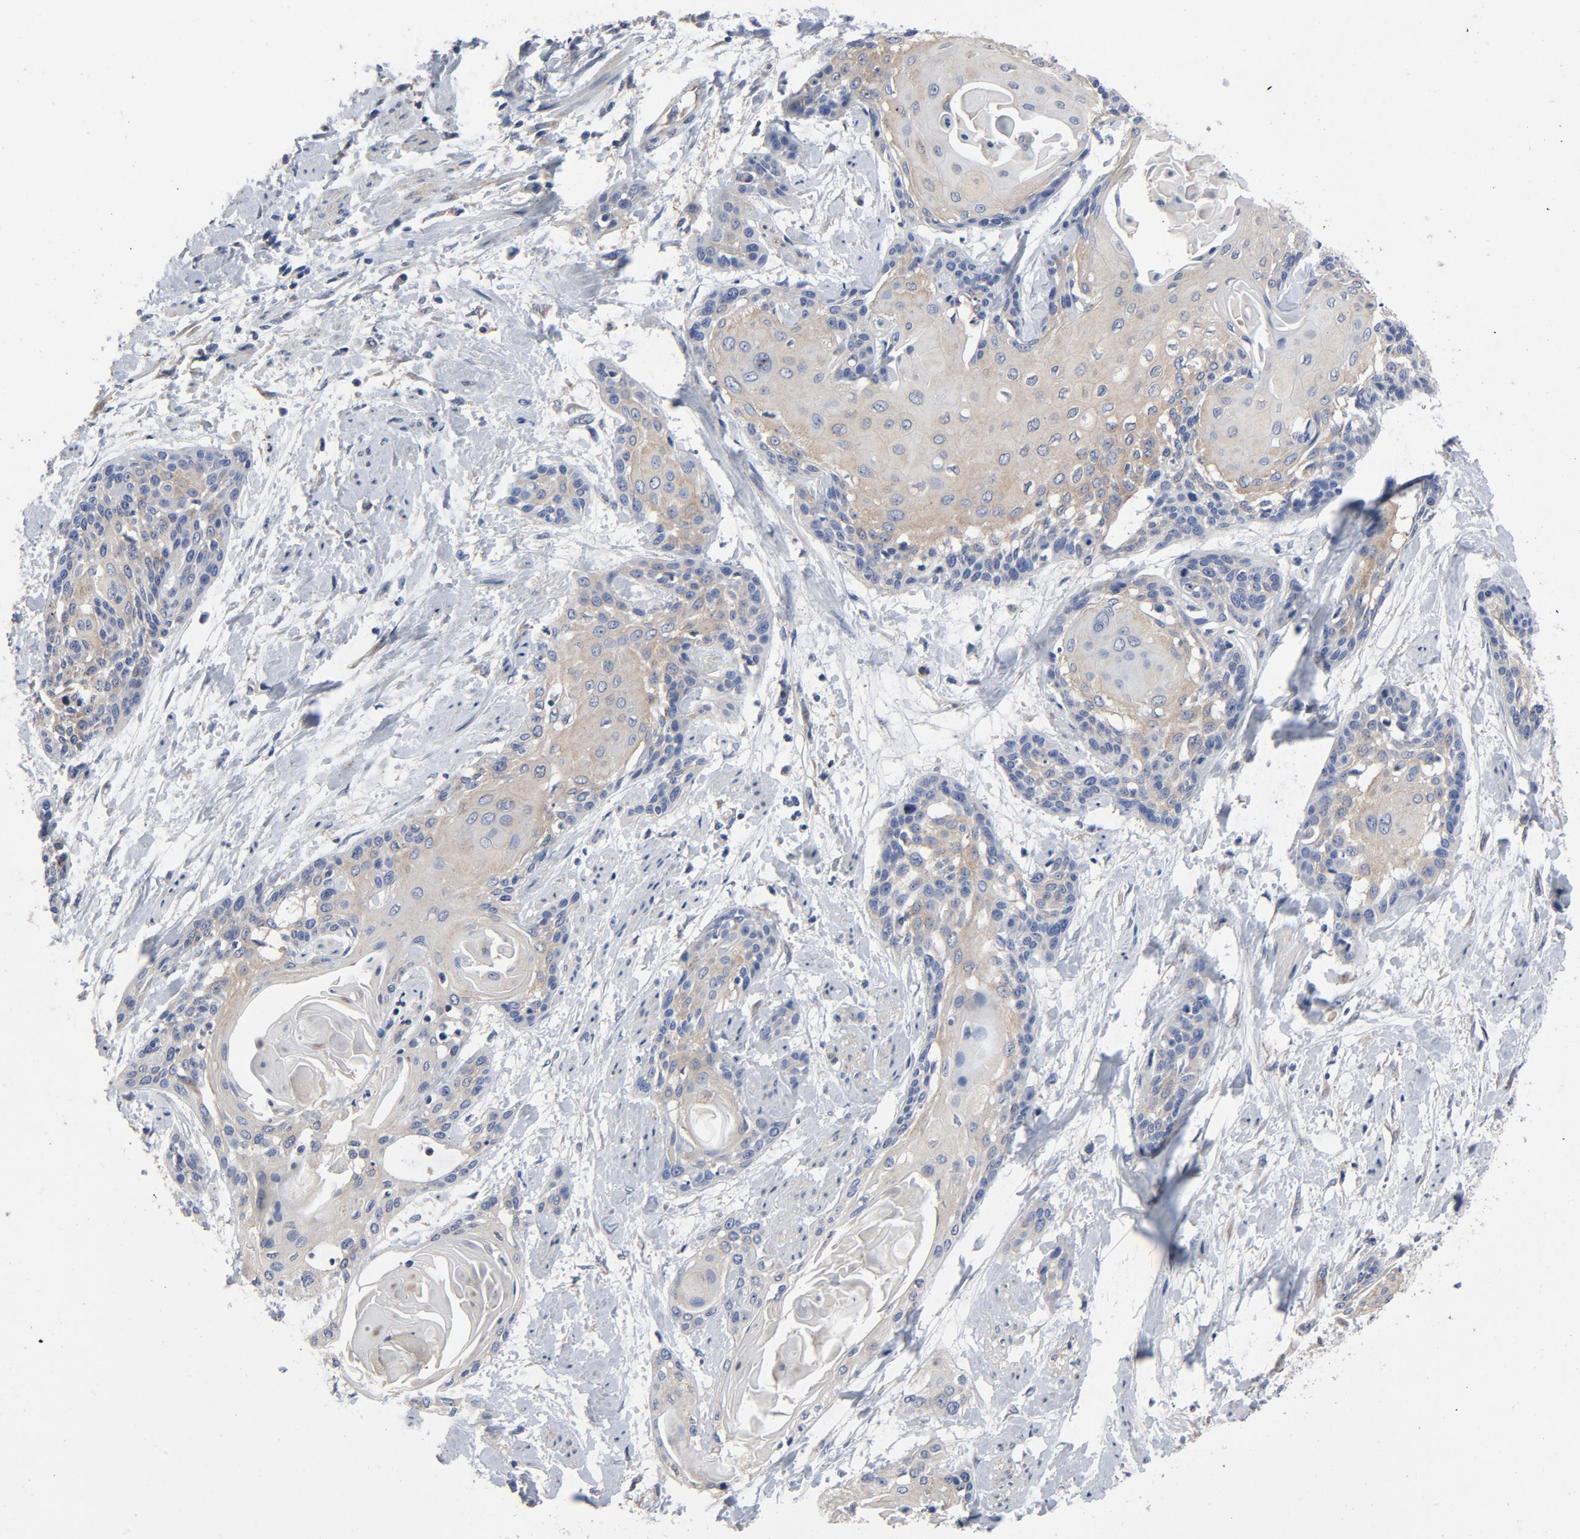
{"staining": {"intensity": "moderate", "quantity": ">75%", "location": "cytoplasmic/membranous"}, "tissue": "cervical cancer", "cell_type": "Tumor cells", "image_type": "cancer", "snomed": [{"axis": "morphology", "description": "Squamous cell carcinoma, NOS"}, {"axis": "topography", "description": "Cervix"}], "caption": "Squamous cell carcinoma (cervical) was stained to show a protein in brown. There is medium levels of moderate cytoplasmic/membranous staining in about >75% of tumor cells. The staining was performed using DAB to visualize the protein expression in brown, while the nuclei were stained in blue with hematoxylin (Magnification: 20x).", "gene": "DYNLT3", "patient": {"sex": "female", "age": 57}}